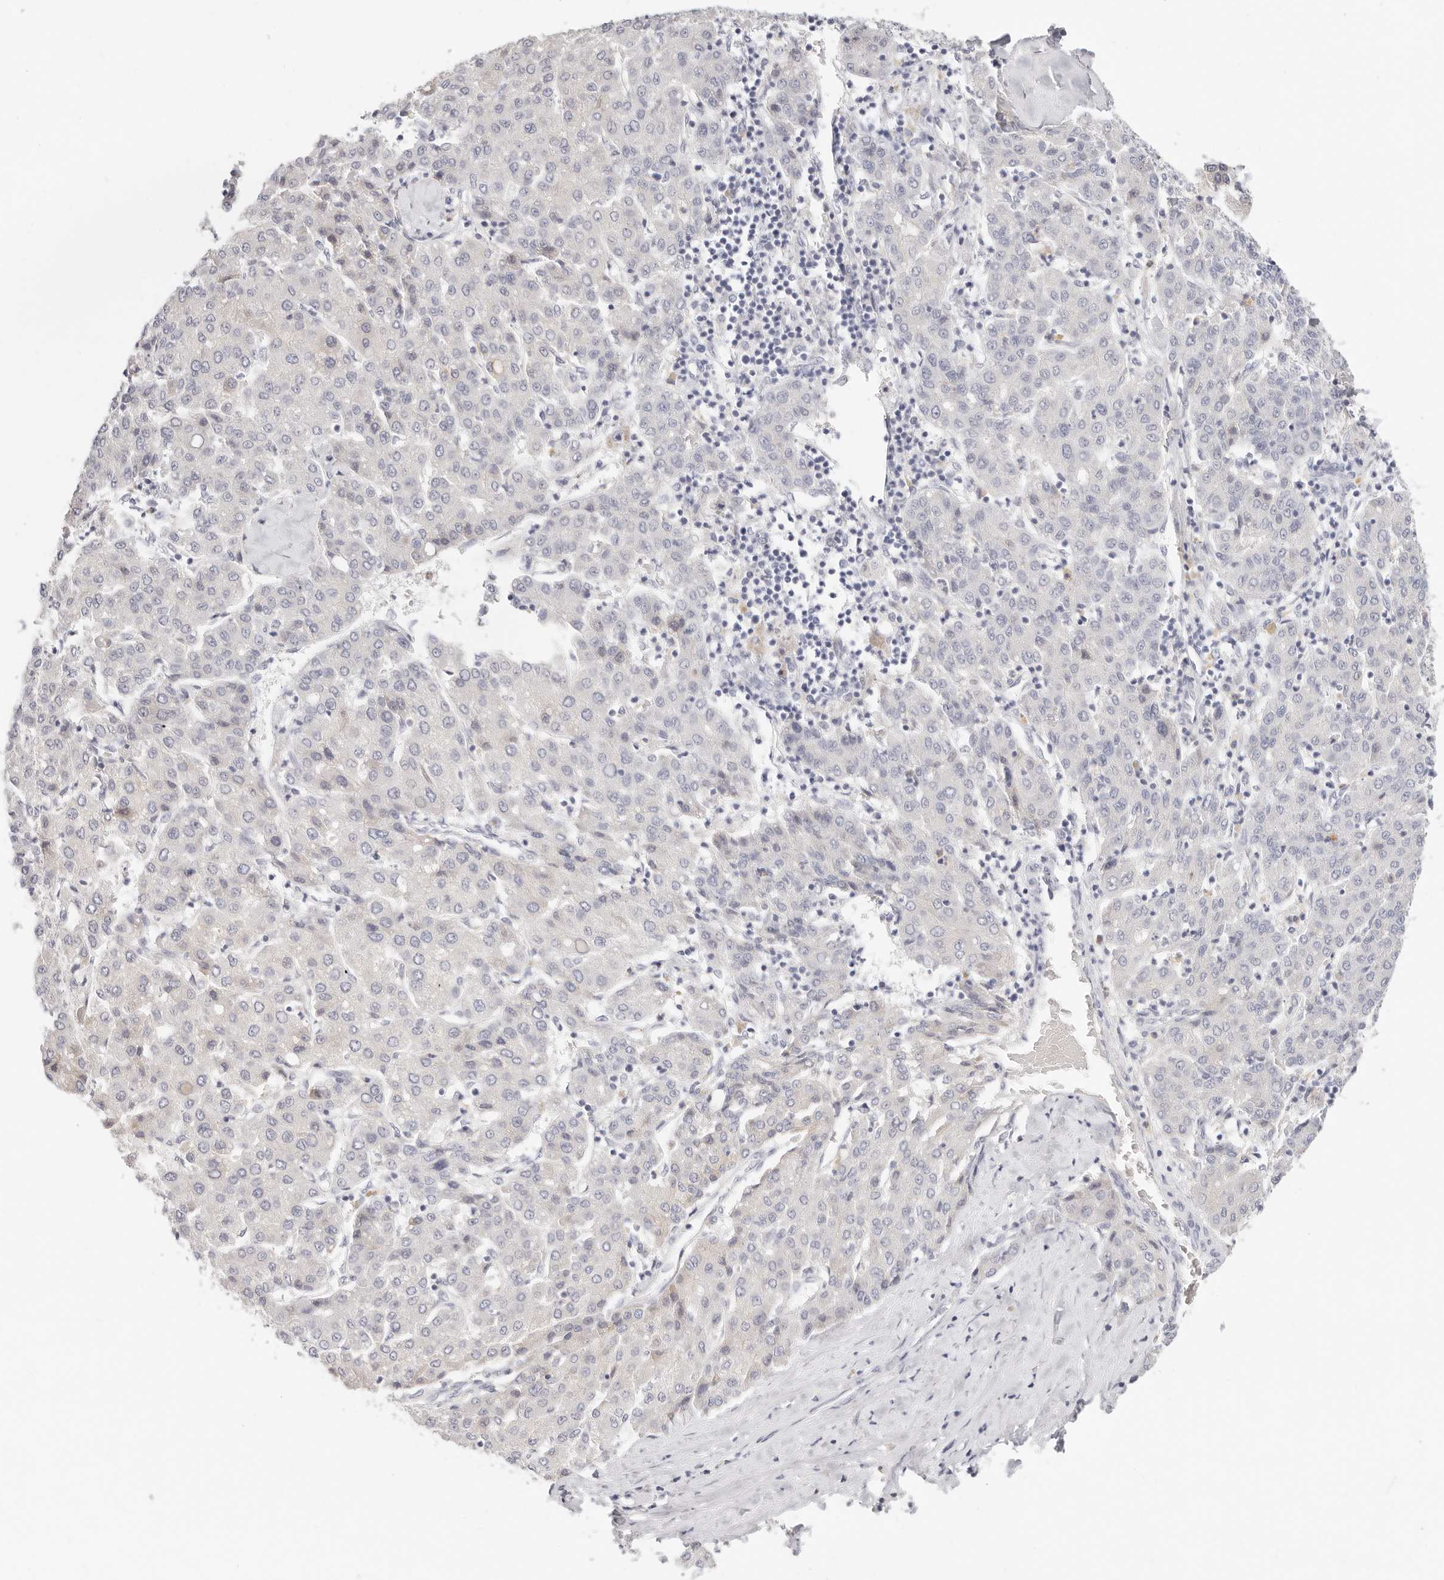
{"staining": {"intensity": "negative", "quantity": "none", "location": "none"}, "tissue": "liver cancer", "cell_type": "Tumor cells", "image_type": "cancer", "snomed": [{"axis": "morphology", "description": "Carcinoma, Hepatocellular, NOS"}, {"axis": "topography", "description": "Liver"}], "caption": "Histopathology image shows no significant protein expression in tumor cells of liver cancer.", "gene": "ASCL1", "patient": {"sex": "male", "age": 65}}